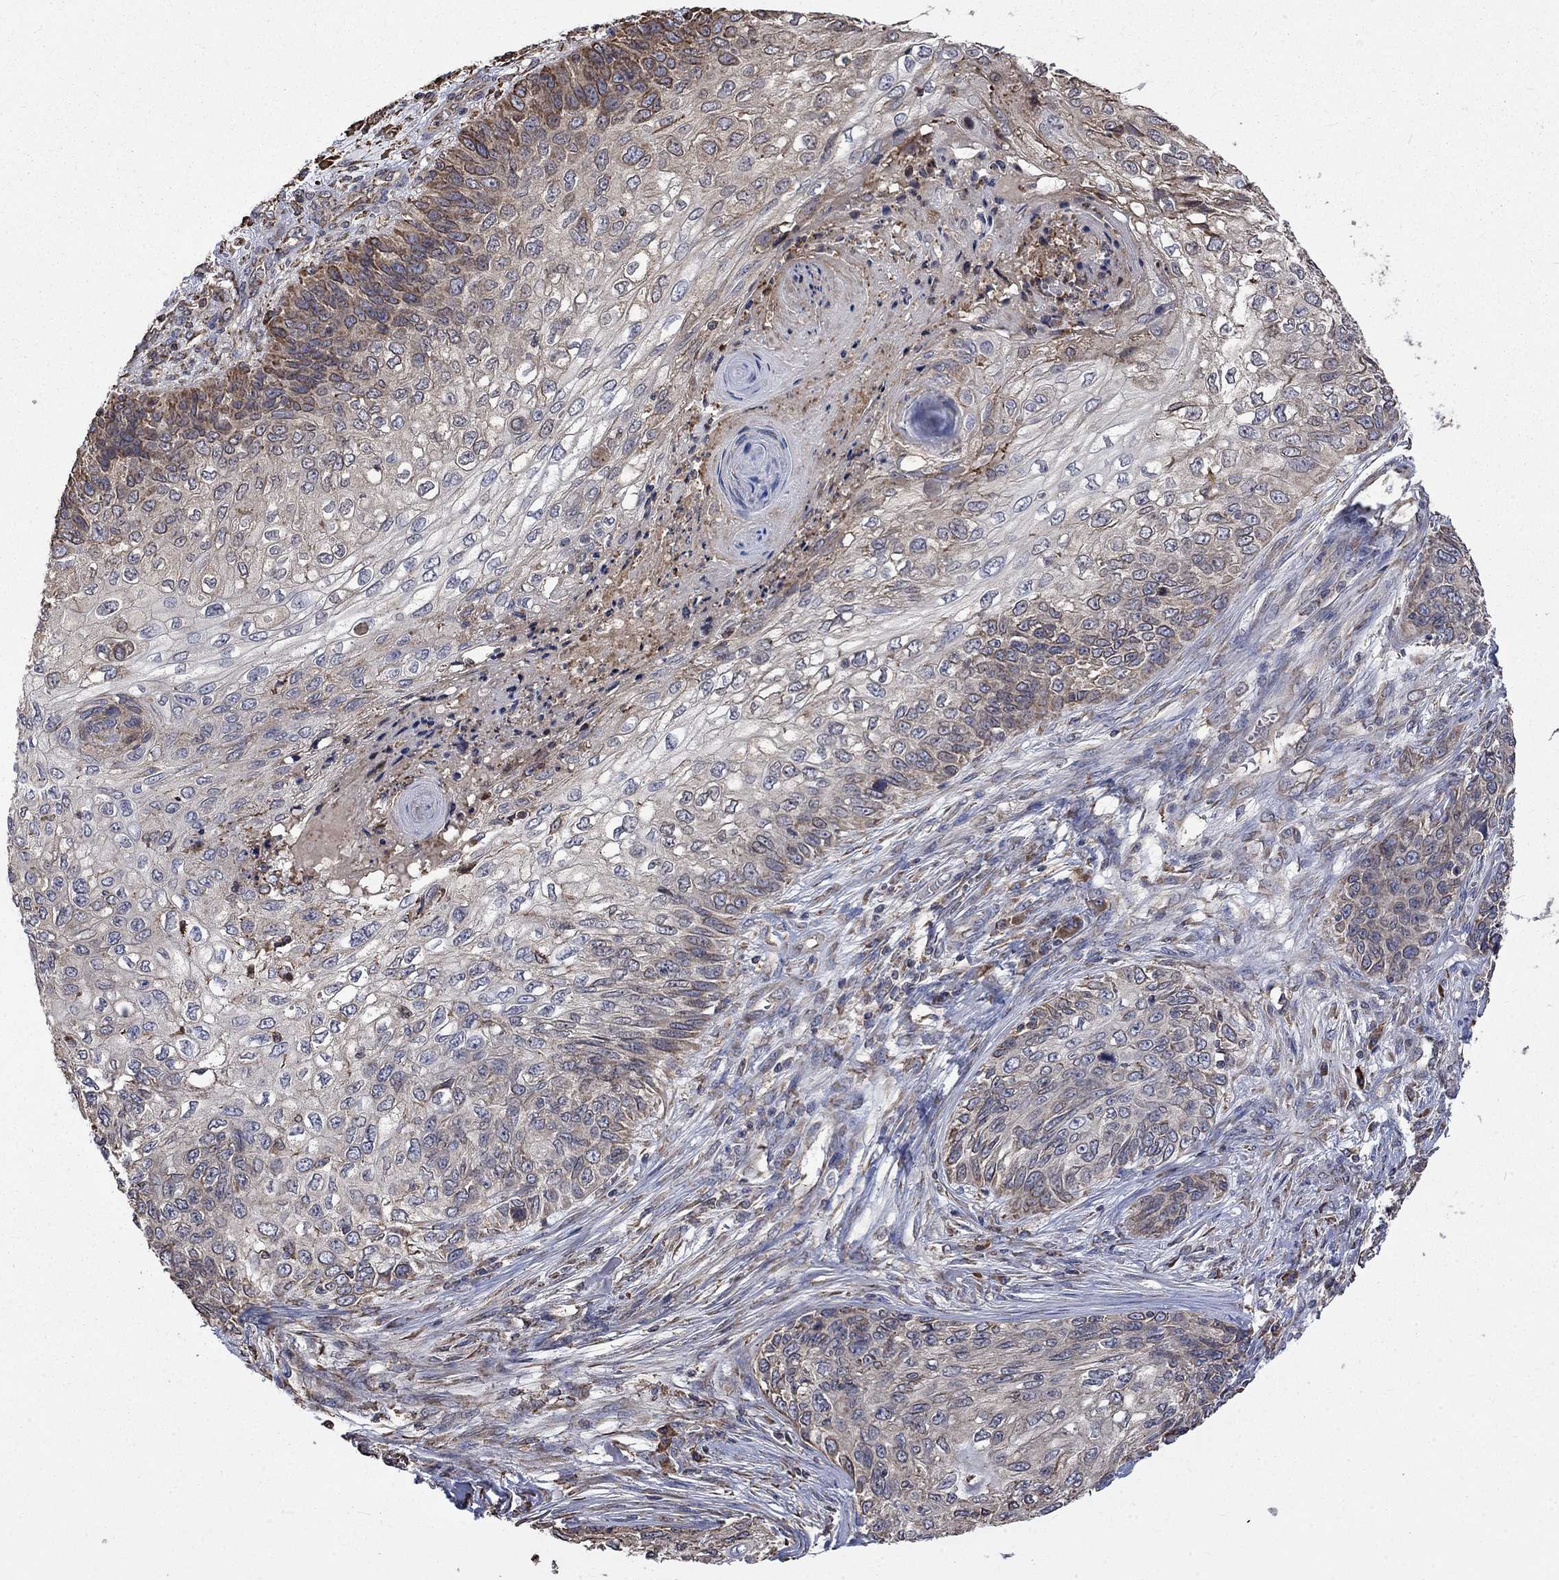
{"staining": {"intensity": "weak", "quantity": "<25%", "location": "cytoplasmic/membranous"}, "tissue": "skin cancer", "cell_type": "Tumor cells", "image_type": "cancer", "snomed": [{"axis": "morphology", "description": "Squamous cell carcinoma, NOS"}, {"axis": "topography", "description": "Skin"}], "caption": "The micrograph exhibits no staining of tumor cells in skin cancer (squamous cell carcinoma).", "gene": "ESRRA", "patient": {"sex": "male", "age": 92}}